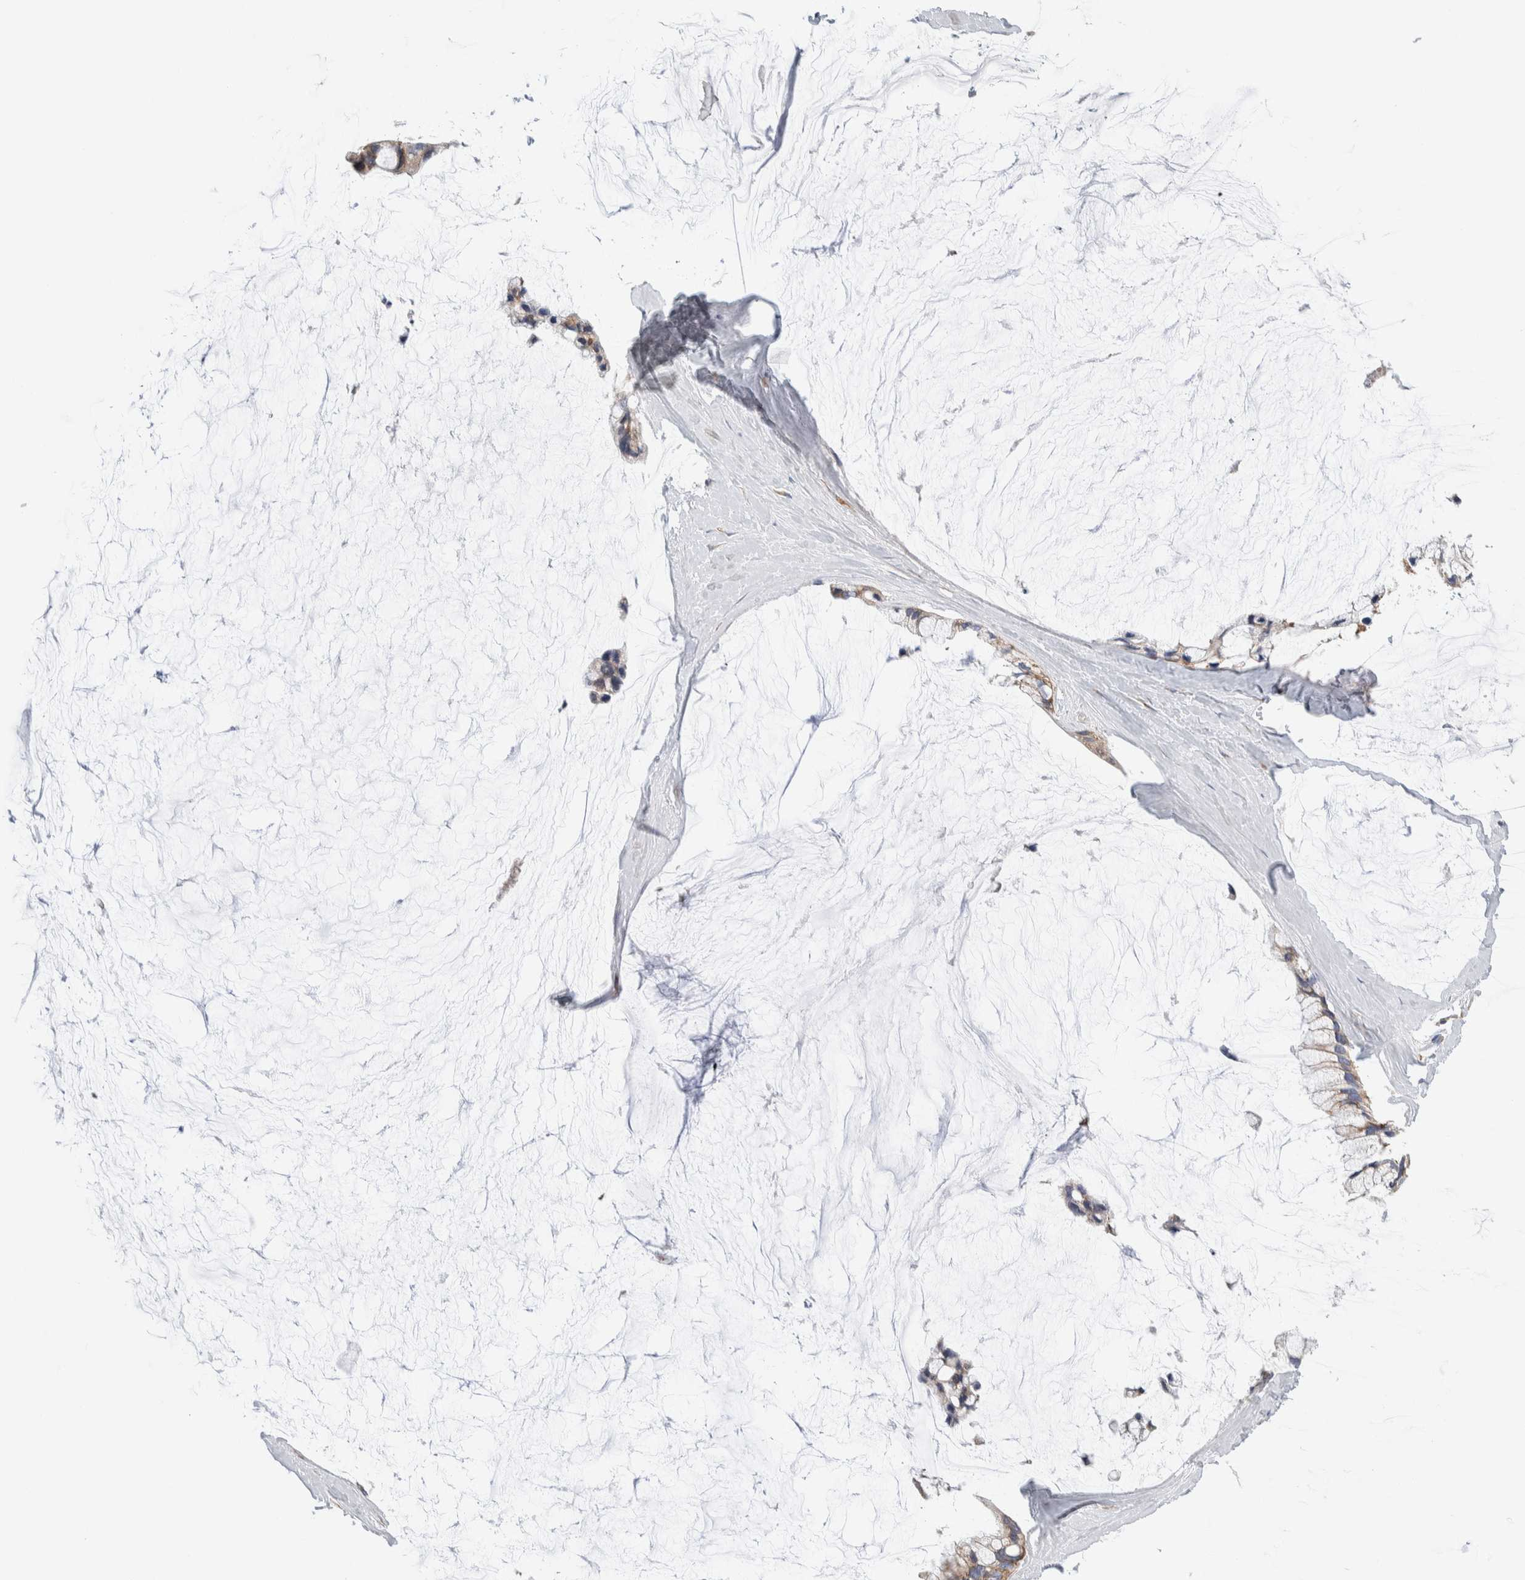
{"staining": {"intensity": "moderate", "quantity": ">75%", "location": "cytoplasmic/membranous"}, "tissue": "ovarian cancer", "cell_type": "Tumor cells", "image_type": "cancer", "snomed": [{"axis": "morphology", "description": "Cystadenocarcinoma, mucinous, NOS"}, {"axis": "topography", "description": "Ovary"}], "caption": "Immunohistochemistry histopathology image of ovarian mucinous cystadenocarcinoma stained for a protein (brown), which reveals medium levels of moderate cytoplasmic/membranous expression in about >75% of tumor cells.", "gene": "RACK1", "patient": {"sex": "female", "age": 39}}